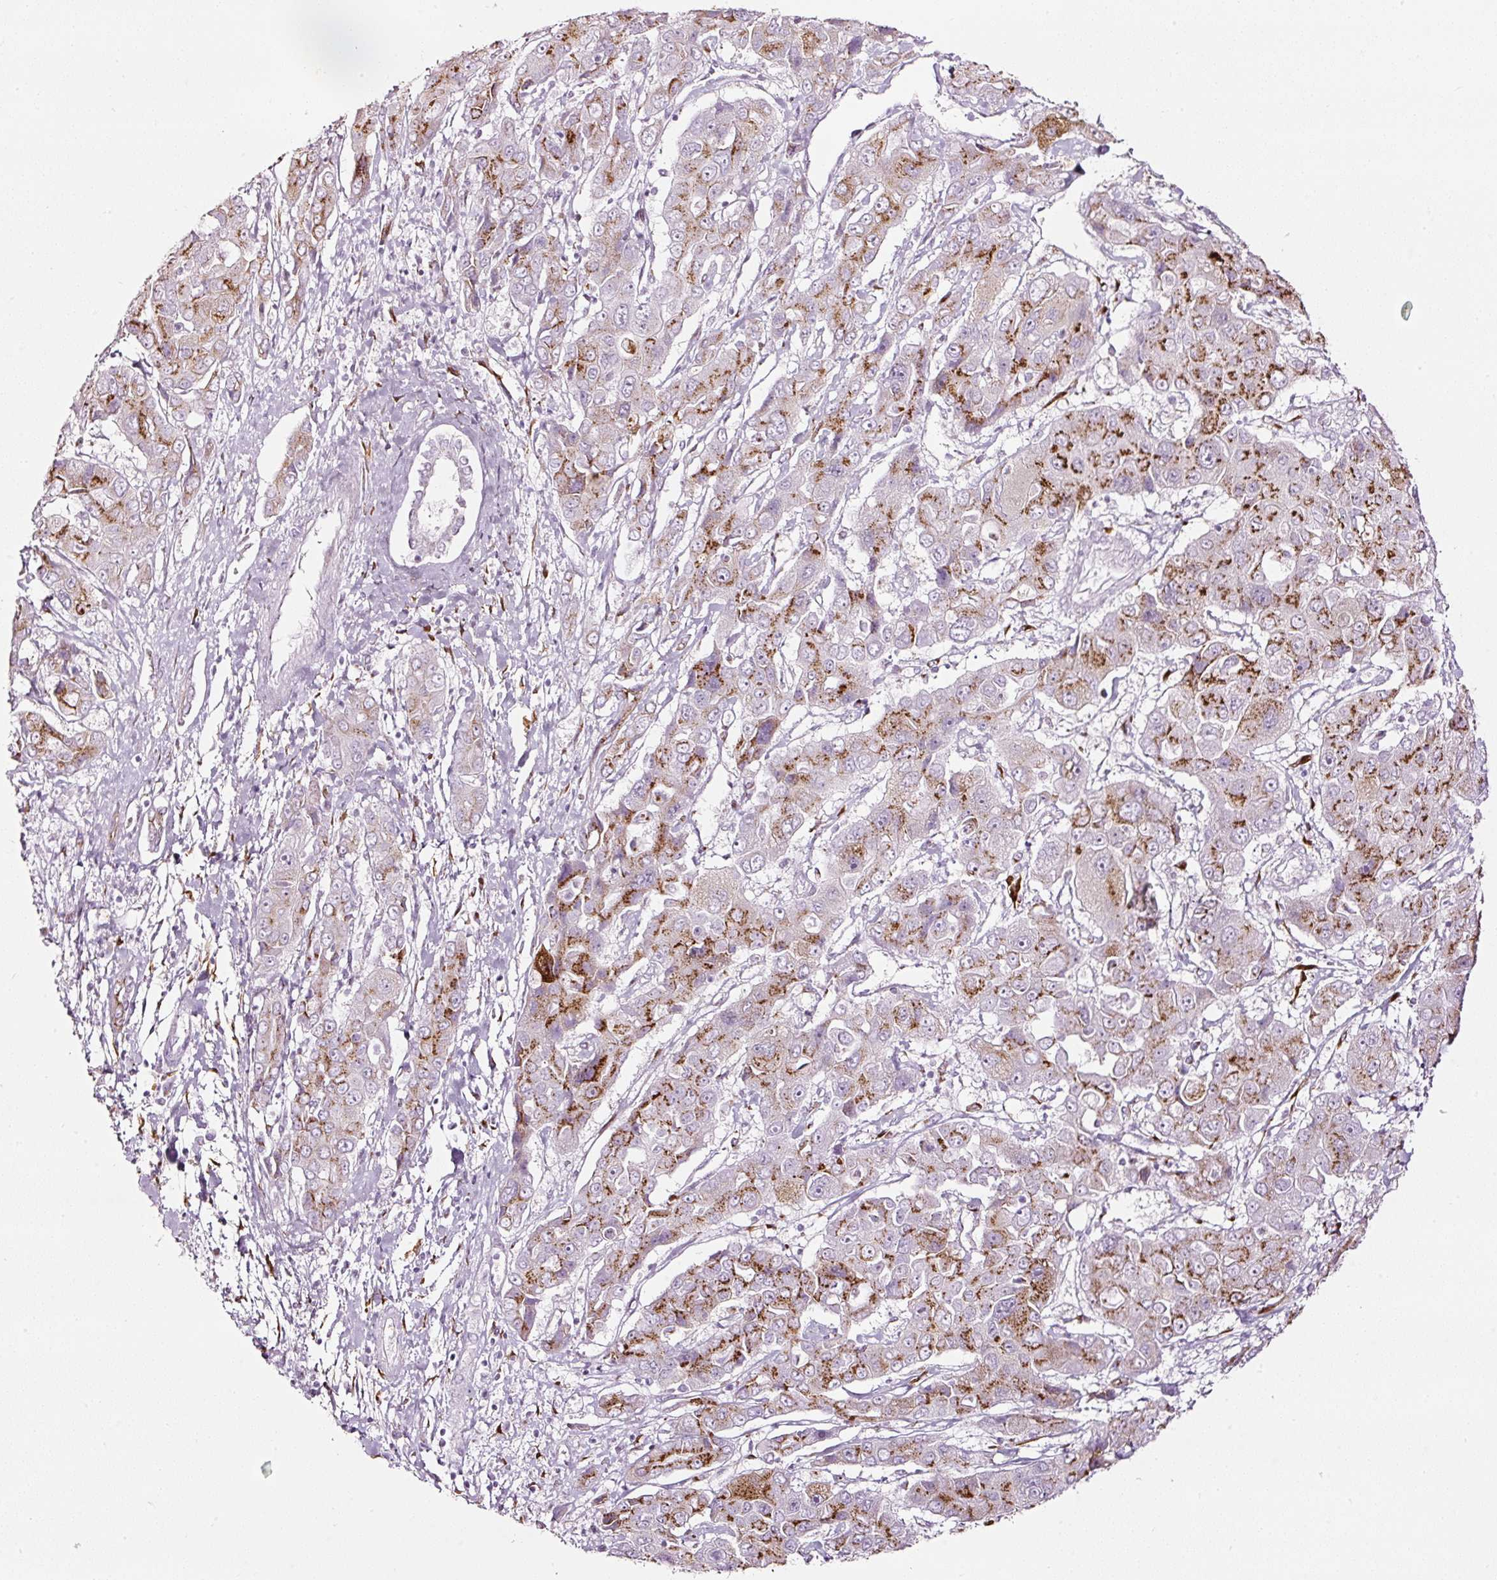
{"staining": {"intensity": "moderate", "quantity": ">75%", "location": "cytoplasmic/membranous"}, "tissue": "liver cancer", "cell_type": "Tumor cells", "image_type": "cancer", "snomed": [{"axis": "morphology", "description": "Cholangiocarcinoma"}, {"axis": "topography", "description": "Liver"}], "caption": "Liver cancer (cholangiocarcinoma) tissue displays moderate cytoplasmic/membranous positivity in about >75% of tumor cells, visualized by immunohistochemistry.", "gene": "SDF4", "patient": {"sex": "male", "age": 67}}